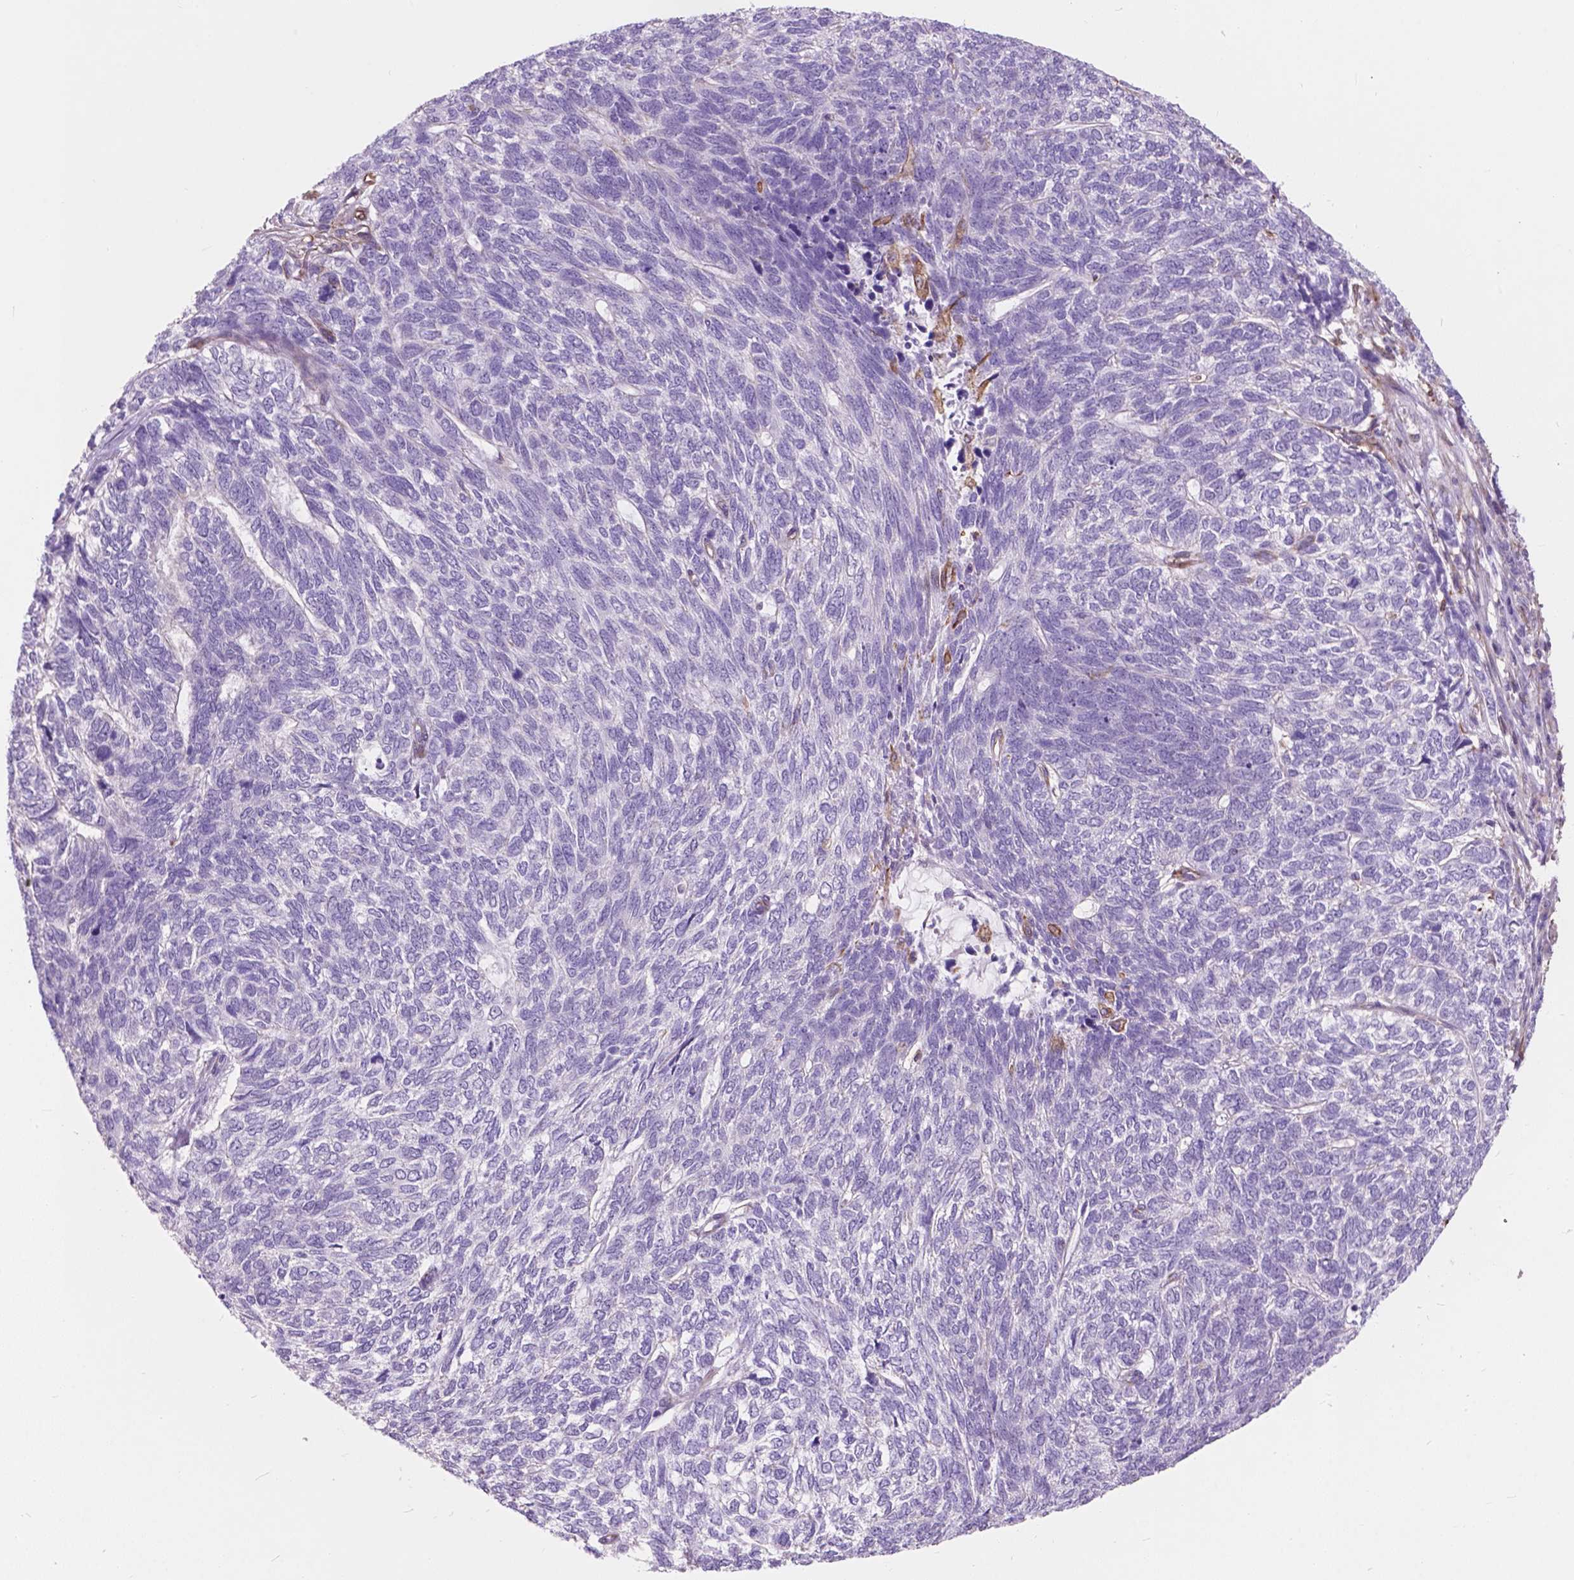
{"staining": {"intensity": "negative", "quantity": "none", "location": "none"}, "tissue": "skin cancer", "cell_type": "Tumor cells", "image_type": "cancer", "snomed": [{"axis": "morphology", "description": "Basal cell carcinoma"}, {"axis": "topography", "description": "Skin"}], "caption": "Tumor cells show no significant protein expression in skin basal cell carcinoma.", "gene": "AMOT", "patient": {"sex": "female", "age": 65}}